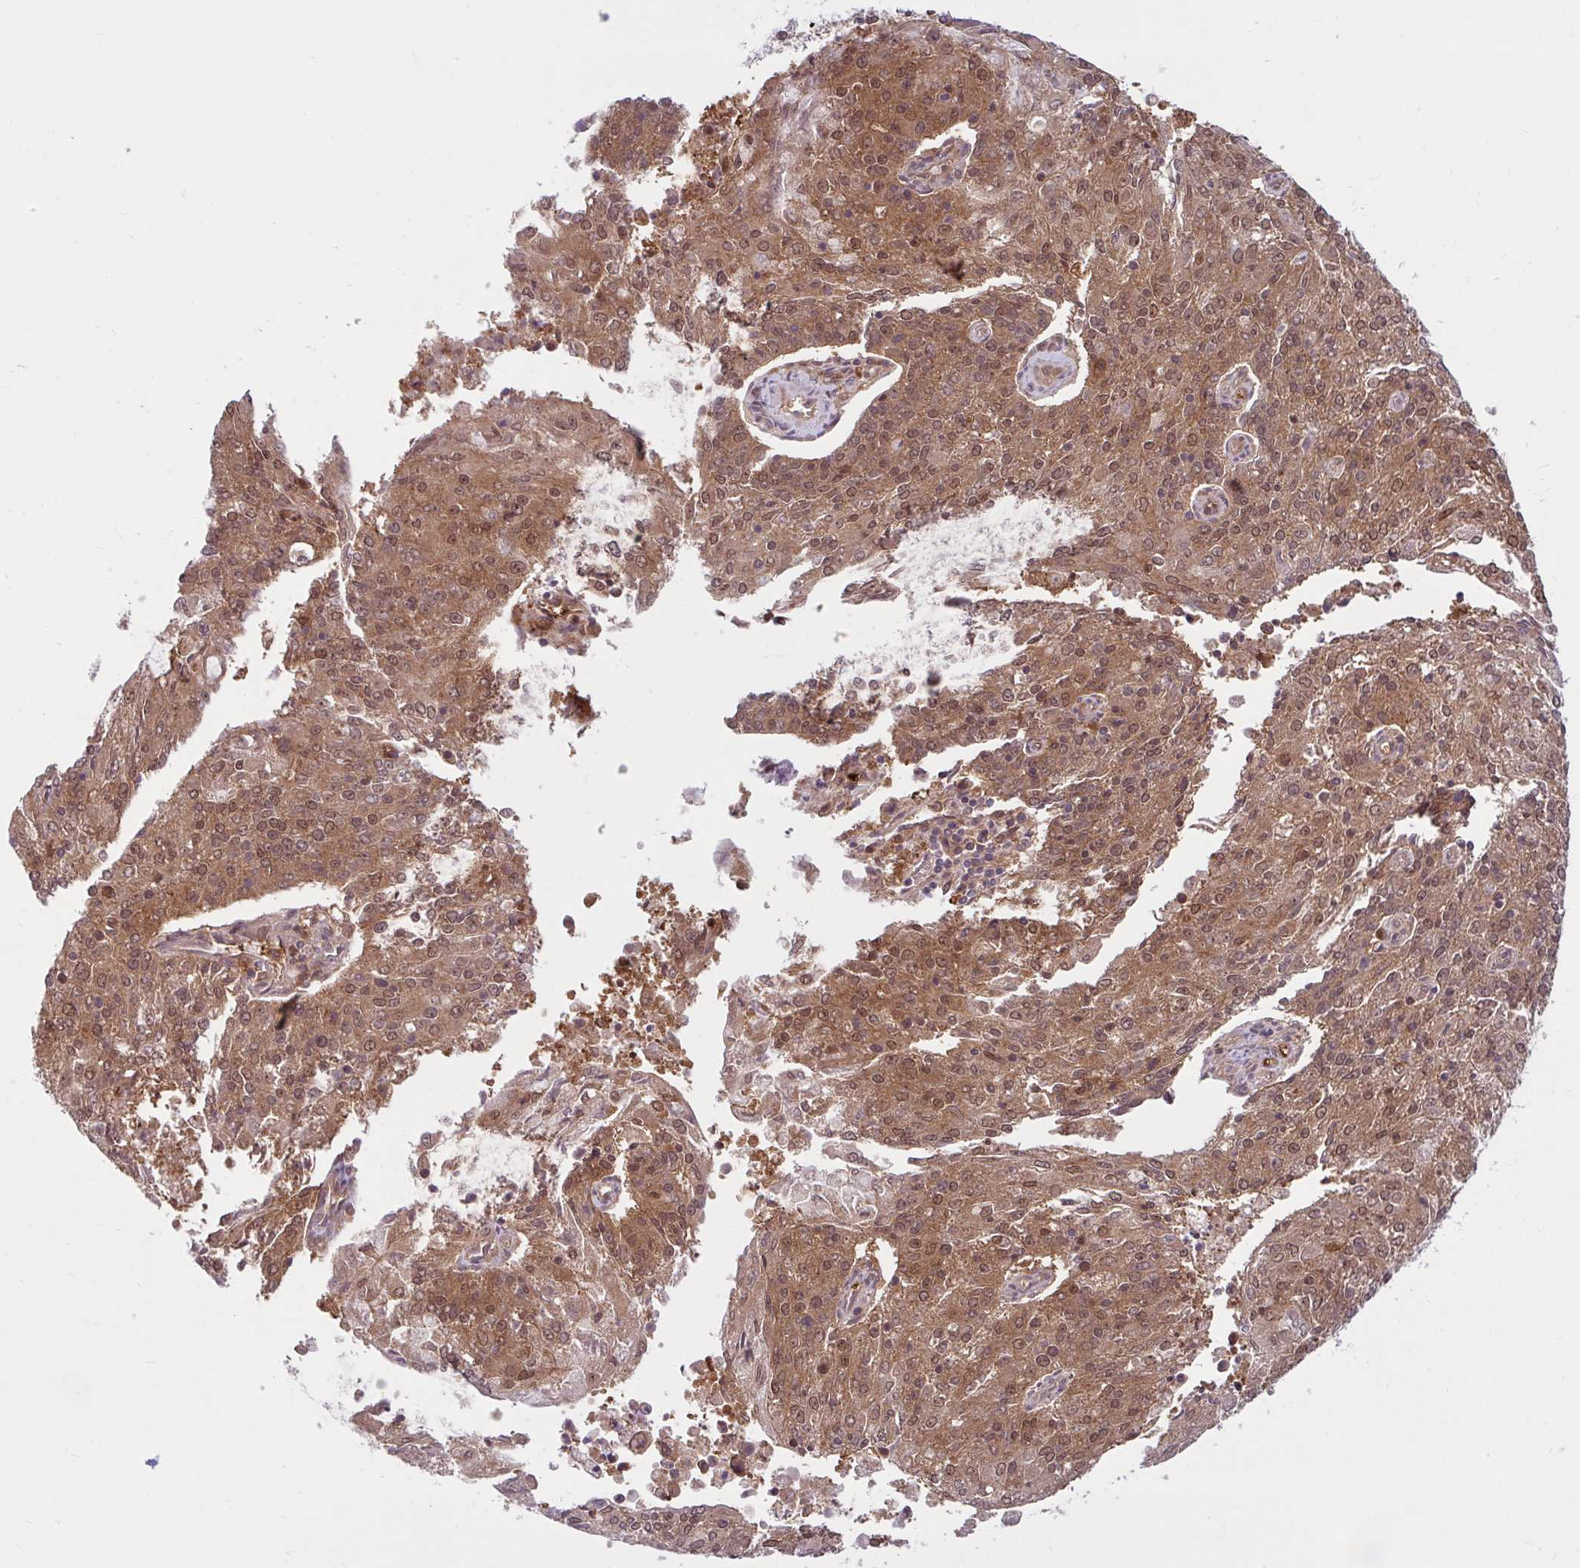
{"staining": {"intensity": "moderate", "quantity": ">75%", "location": "cytoplasmic/membranous,nuclear"}, "tissue": "endometrial cancer", "cell_type": "Tumor cells", "image_type": "cancer", "snomed": [{"axis": "morphology", "description": "Adenocarcinoma, NOS"}, {"axis": "topography", "description": "Endometrium"}], "caption": "Immunohistochemistry of human endometrial adenocarcinoma exhibits medium levels of moderate cytoplasmic/membranous and nuclear positivity in approximately >75% of tumor cells.", "gene": "HMBS", "patient": {"sex": "female", "age": 82}}